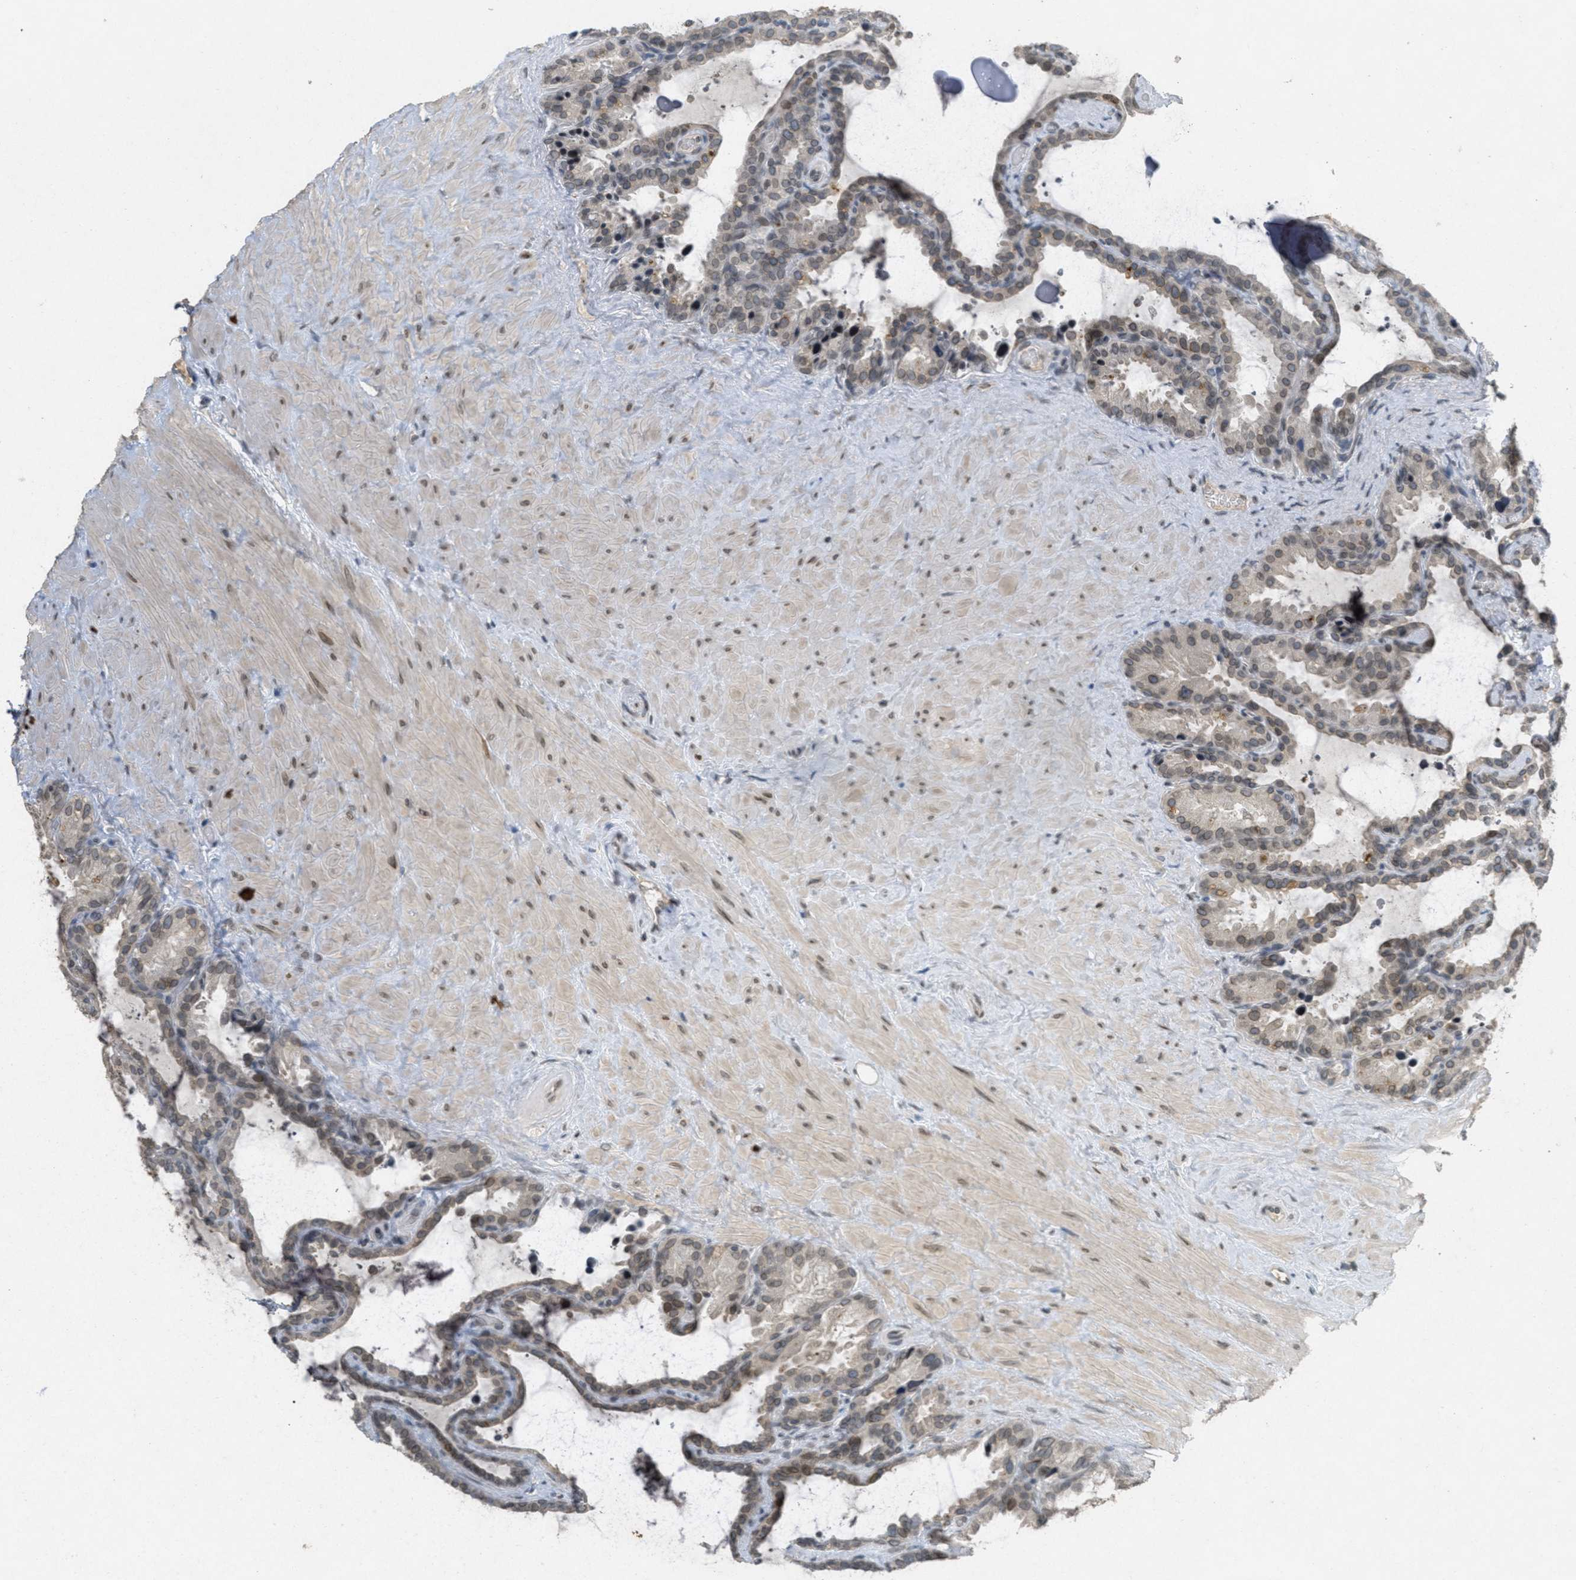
{"staining": {"intensity": "moderate", "quantity": ">75%", "location": "cytoplasmic/membranous,nuclear"}, "tissue": "seminal vesicle", "cell_type": "Glandular cells", "image_type": "normal", "snomed": [{"axis": "morphology", "description": "Normal tissue, NOS"}, {"axis": "topography", "description": "Seminal veicle"}], "caption": "Immunohistochemistry (IHC) (DAB) staining of unremarkable seminal vesicle exhibits moderate cytoplasmic/membranous,nuclear protein staining in approximately >75% of glandular cells.", "gene": "ABHD6", "patient": {"sex": "male", "age": 46}}